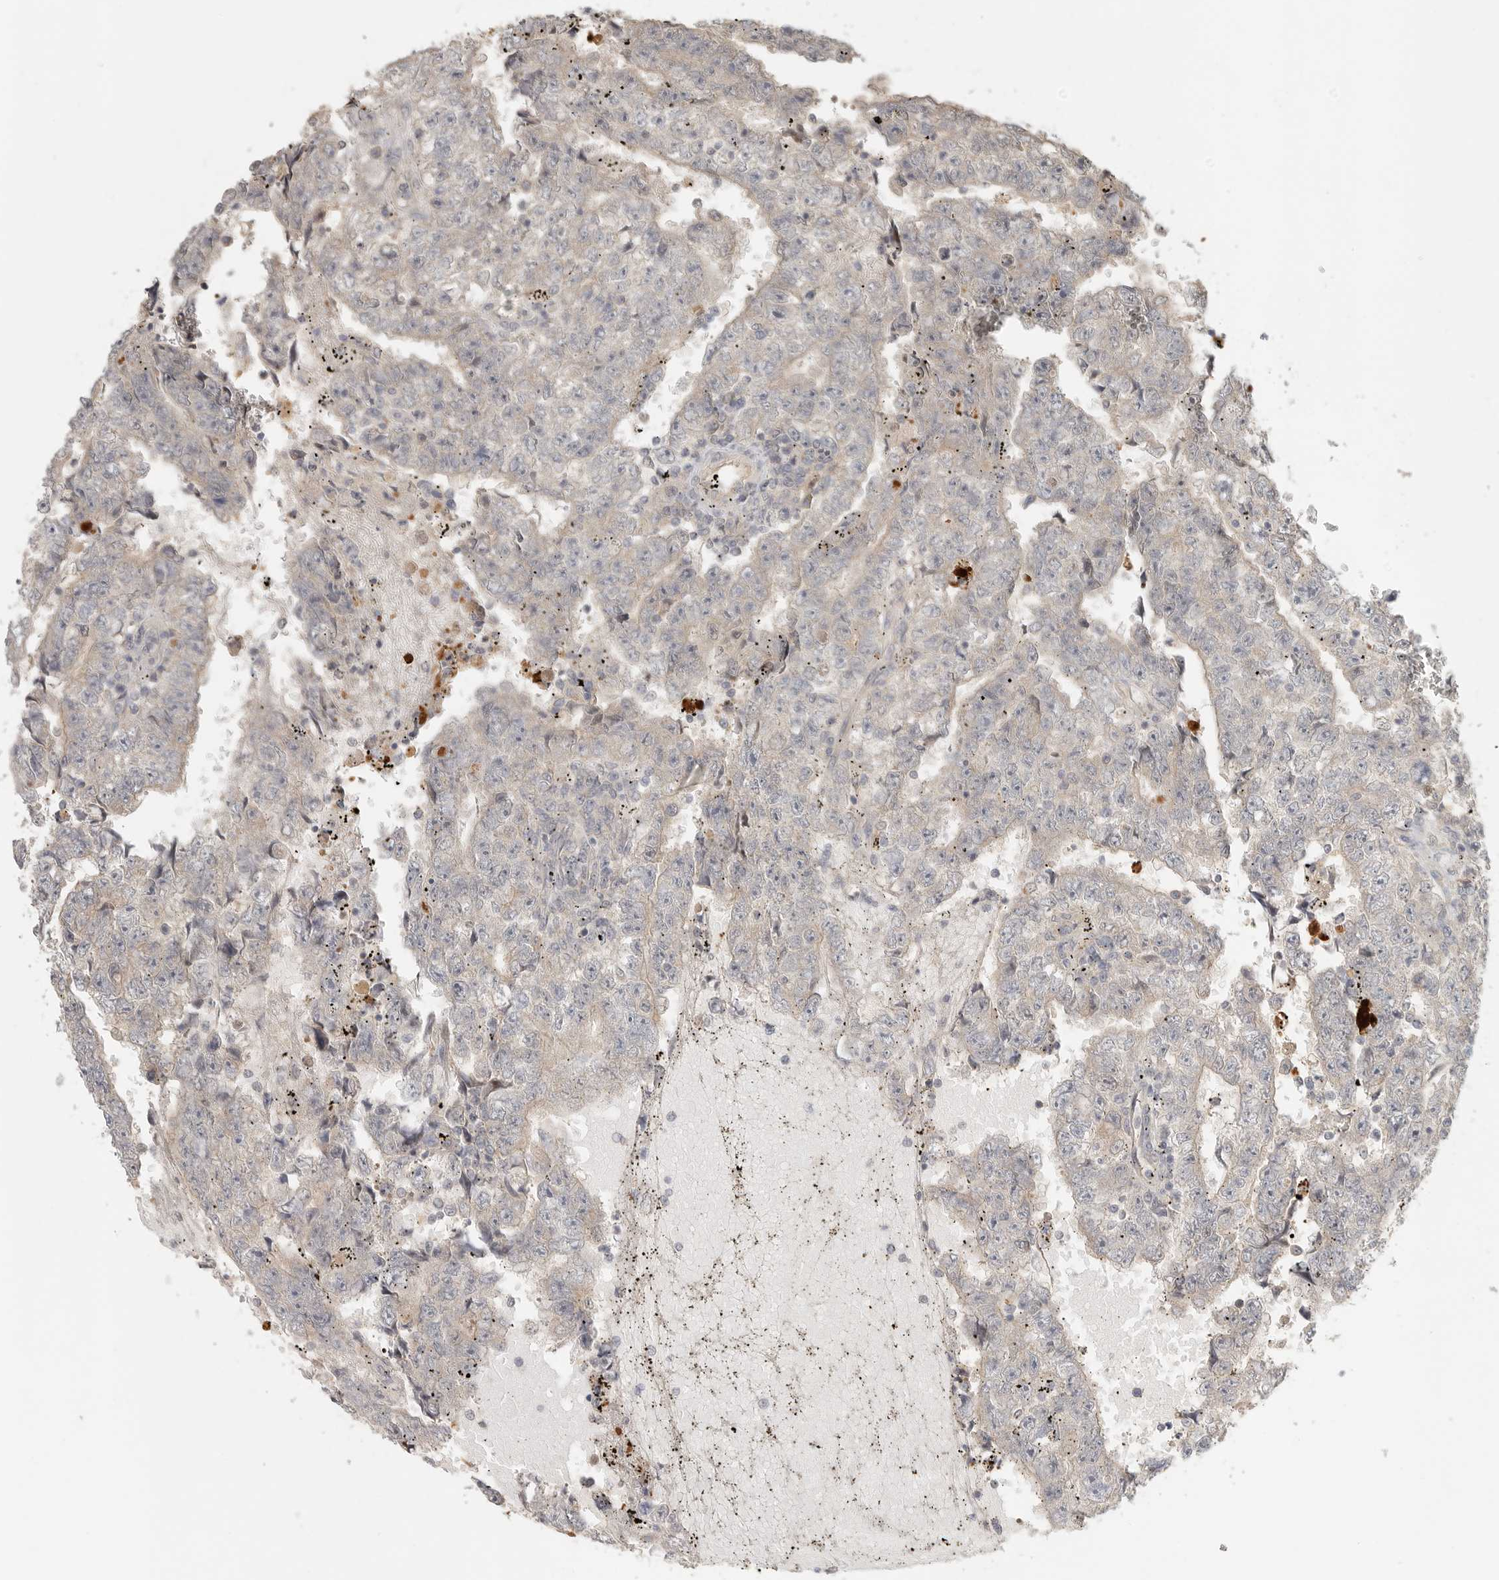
{"staining": {"intensity": "negative", "quantity": "none", "location": "none"}, "tissue": "testis cancer", "cell_type": "Tumor cells", "image_type": "cancer", "snomed": [{"axis": "morphology", "description": "Carcinoma, Embryonal, NOS"}, {"axis": "topography", "description": "Testis"}], "caption": "Immunohistochemical staining of human embryonal carcinoma (testis) demonstrates no significant staining in tumor cells.", "gene": "HDAC6", "patient": {"sex": "male", "age": 25}}